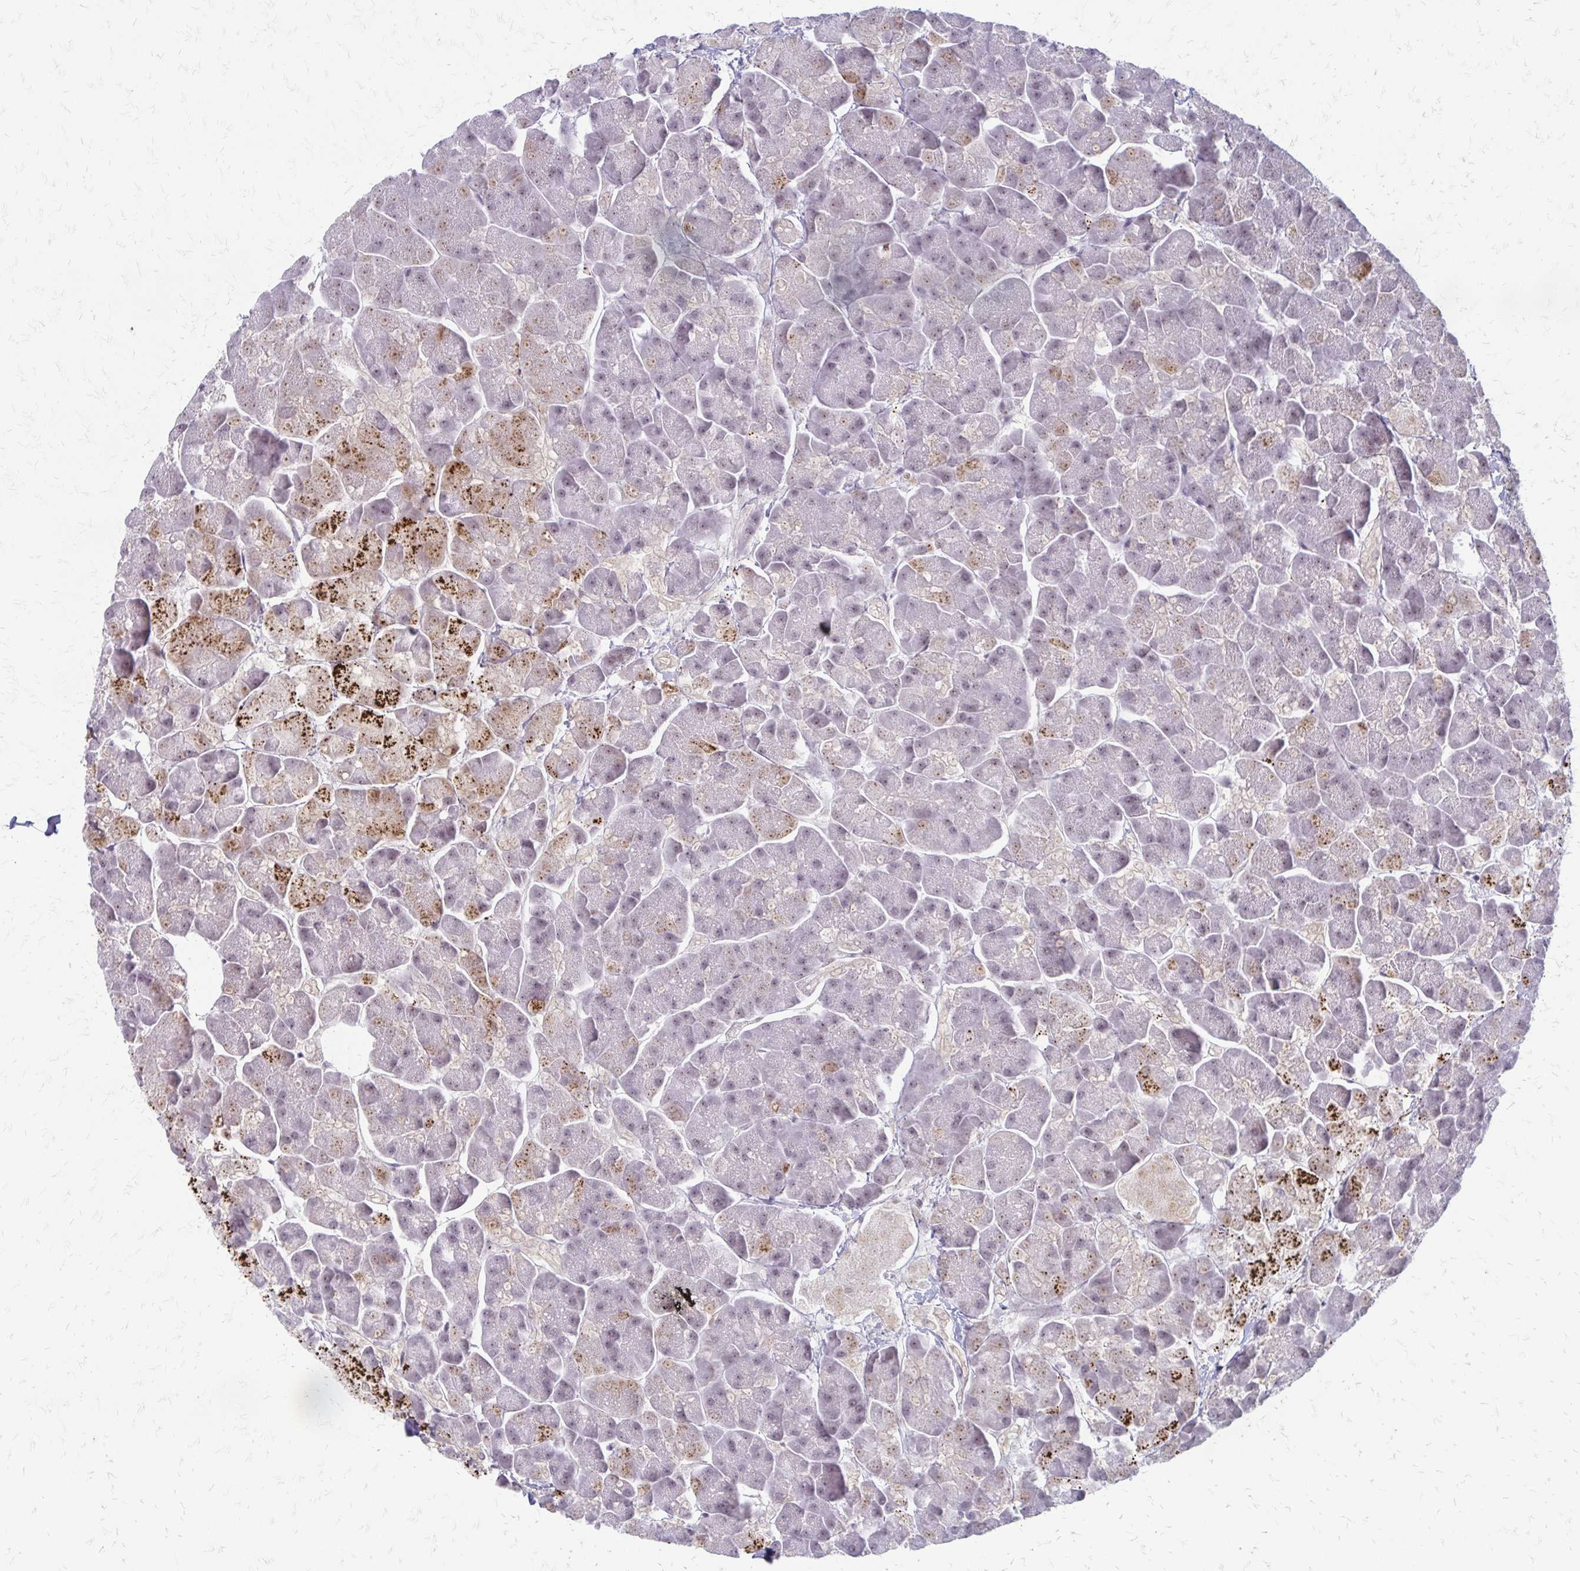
{"staining": {"intensity": "weak", "quantity": "25%-75%", "location": "nuclear"}, "tissue": "pancreas", "cell_type": "Exocrine glandular cells", "image_type": "normal", "snomed": [{"axis": "morphology", "description": "Normal tissue, NOS"}, {"axis": "topography", "description": "Pancreas"}, {"axis": "topography", "description": "Peripheral nerve tissue"}], "caption": "IHC of benign human pancreas shows low levels of weak nuclear positivity in approximately 25%-75% of exocrine glandular cells.", "gene": "EED", "patient": {"sex": "male", "age": 54}}